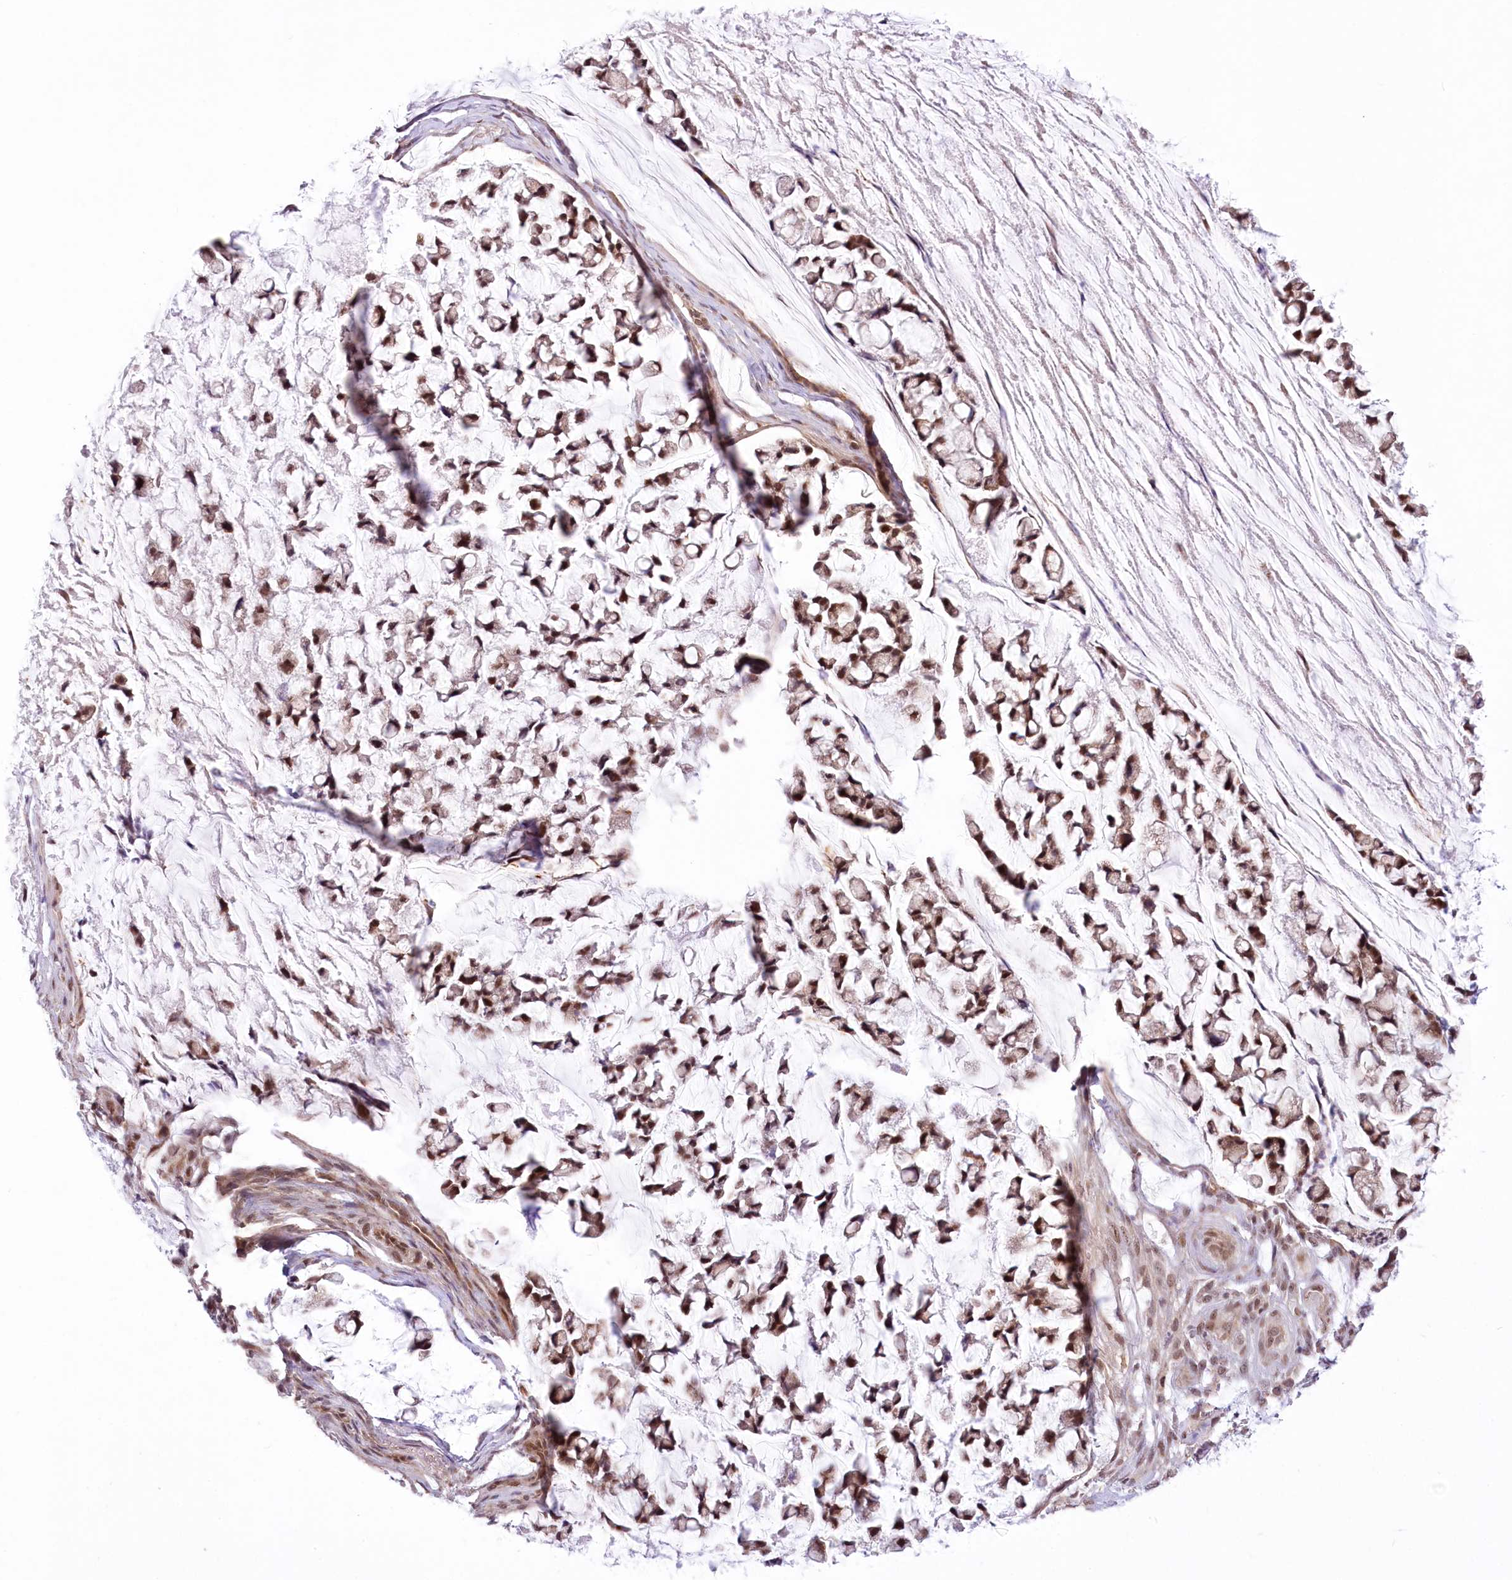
{"staining": {"intensity": "moderate", "quantity": ">75%", "location": "cytoplasmic/membranous,nuclear"}, "tissue": "stomach cancer", "cell_type": "Tumor cells", "image_type": "cancer", "snomed": [{"axis": "morphology", "description": "Adenocarcinoma, NOS"}, {"axis": "topography", "description": "Stomach, lower"}], "caption": "Human stomach cancer stained for a protein (brown) displays moderate cytoplasmic/membranous and nuclear positive expression in about >75% of tumor cells.", "gene": "ZMAT2", "patient": {"sex": "male", "age": 67}}